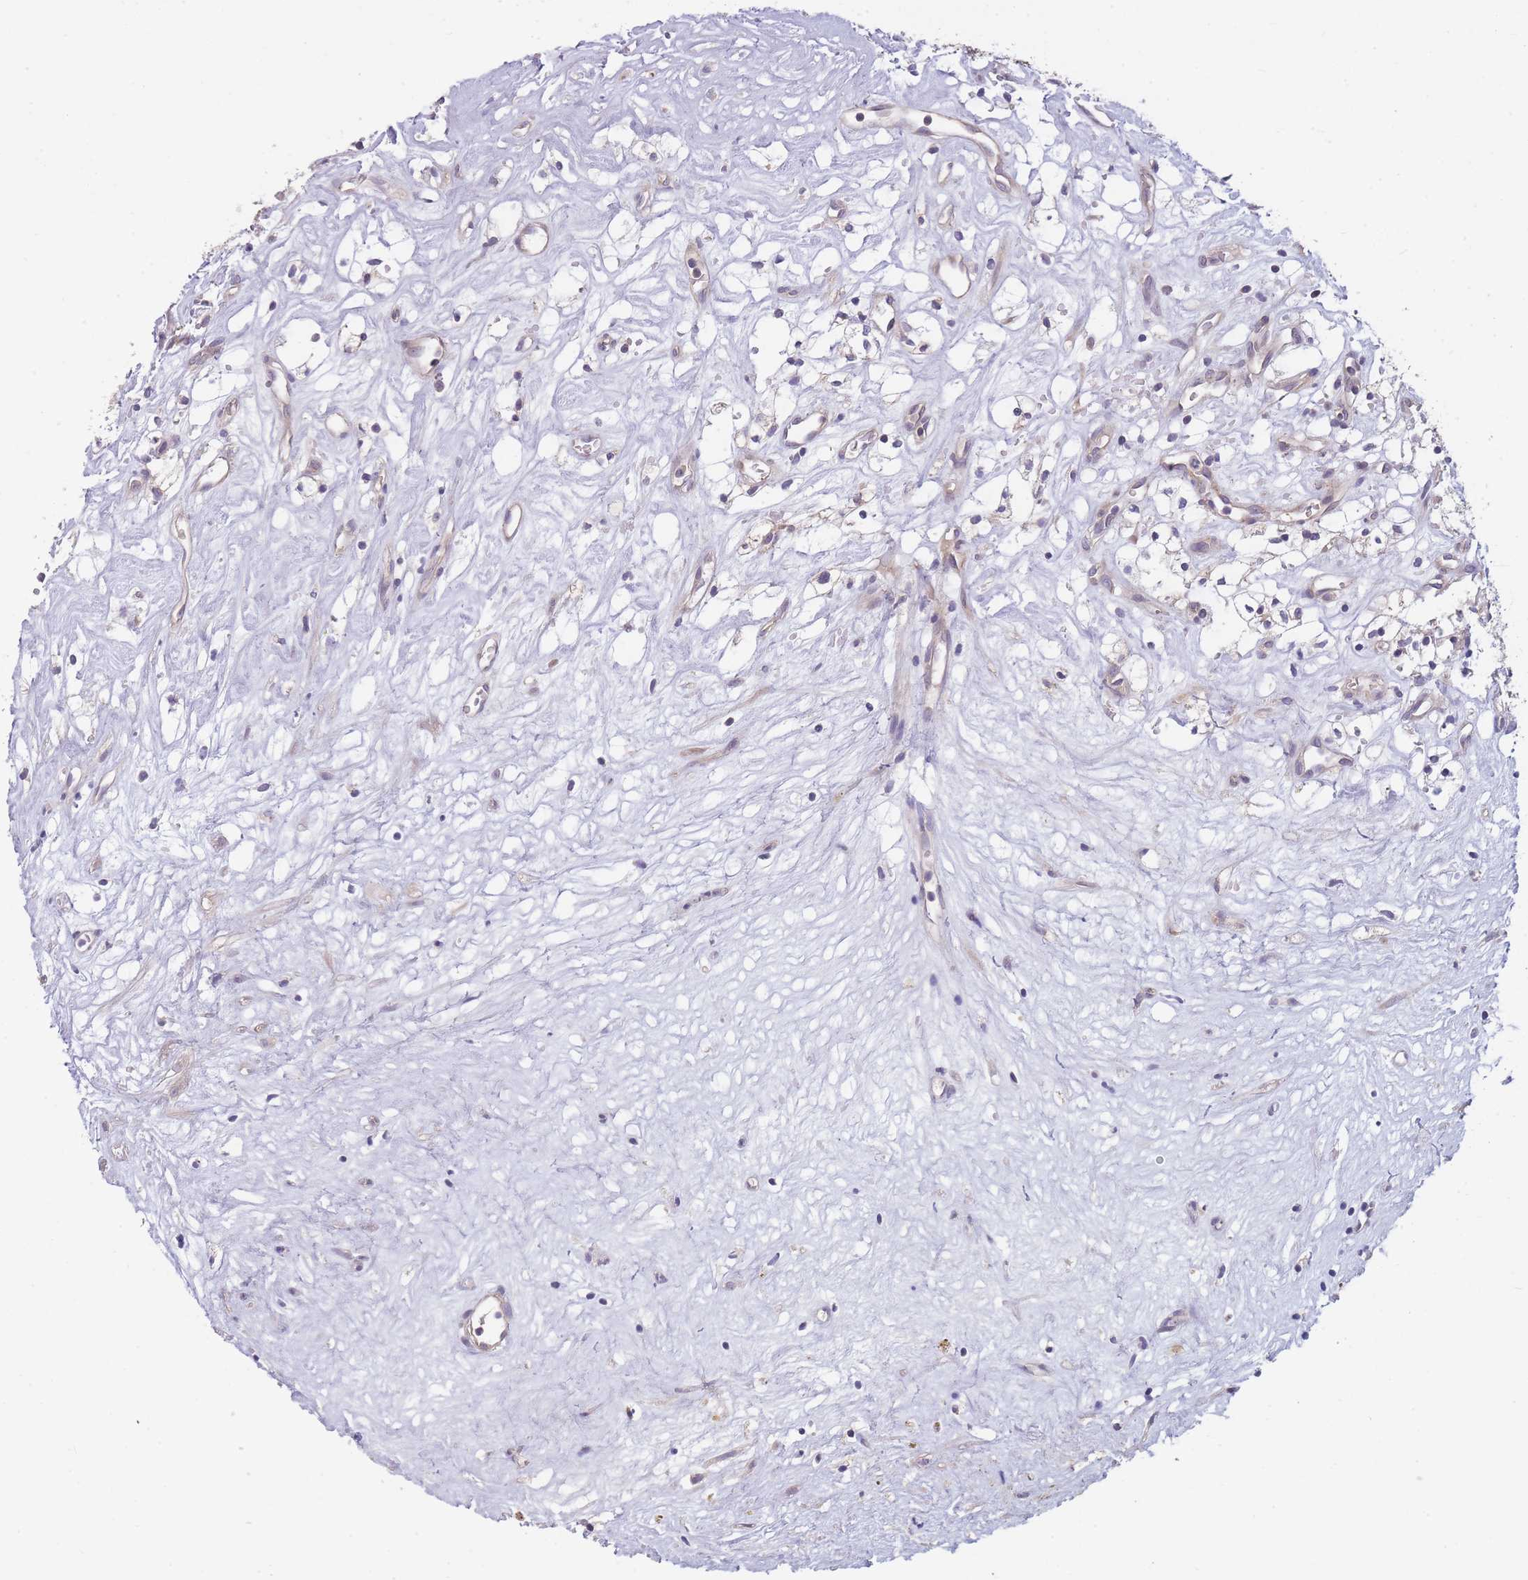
{"staining": {"intensity": "negative", "quantity": "none", "location": "none"}, "tissue": "renal cancer", "cell_type": "Tumor cells", "image_type": "cancer", "snomed": [{"axis": "morphology", "description": "Adenocarcinoma, NOS"}, {"axis": "topography", "description": "Kidney"}], "caption": "IHC of human renal cancer demonstrates no positivity in tumor cells.", "gene": "PFDN6", "patient": {"sex": "male", "age": 59}}